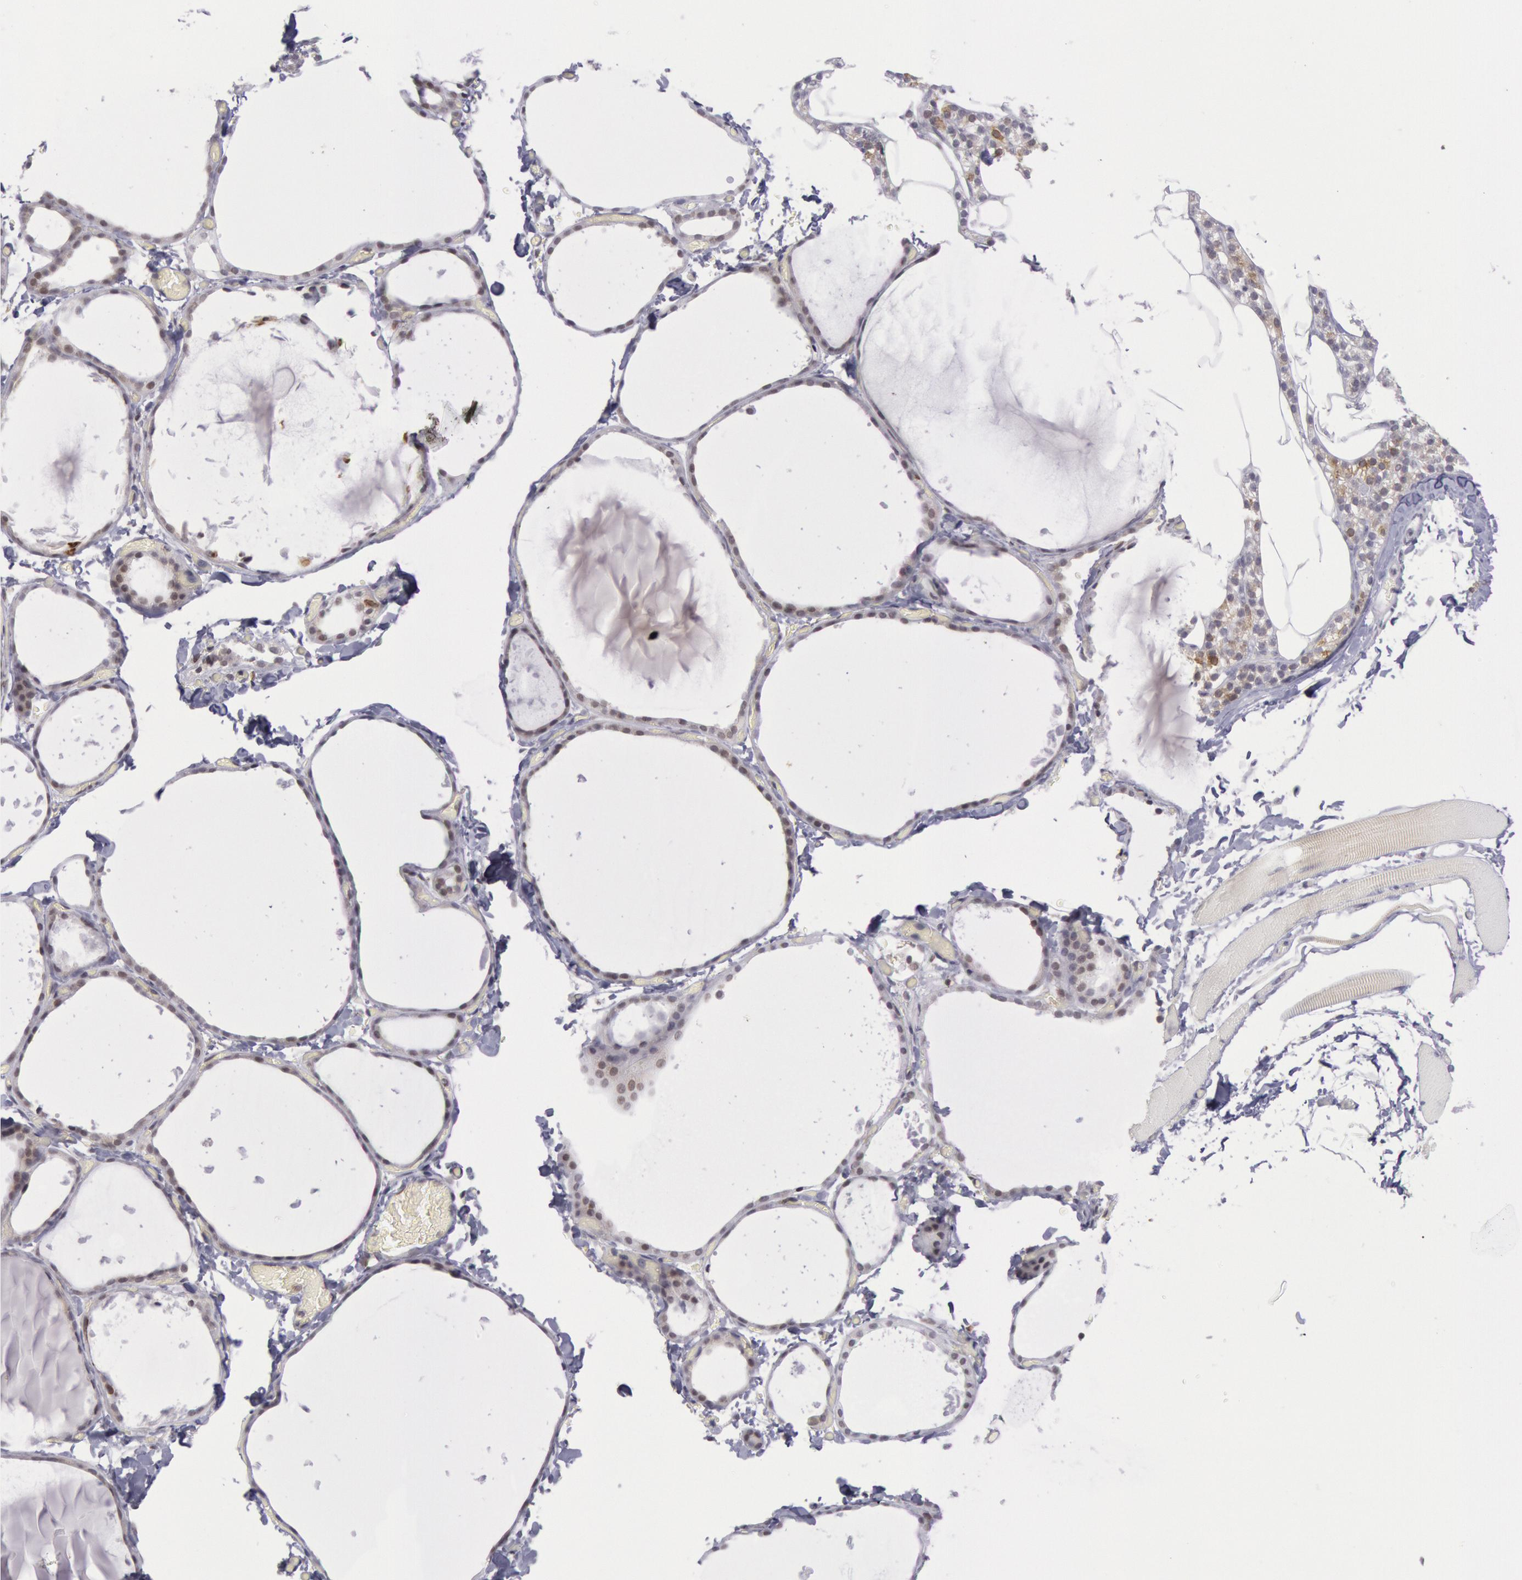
{"staining": {"intensity": "weak", "quantity": "<25%", "location": "nuclear"}, "tissue": "thyroid gland", "cell_type": "Glandular cells", "image_type": "normal", "snomed": [{"axis": "morphology", "description": "Normal tissue, NOS"}, {"axis": "topography", "description": "Thyroid gland"}], "caption": "DAB immunohistochemical staining of unremarkable human thyroid gland demonstrates no significant positivity in glandular cells.", "gene": "PTGS2", "patient": {"sex": "female", "age": 22}}